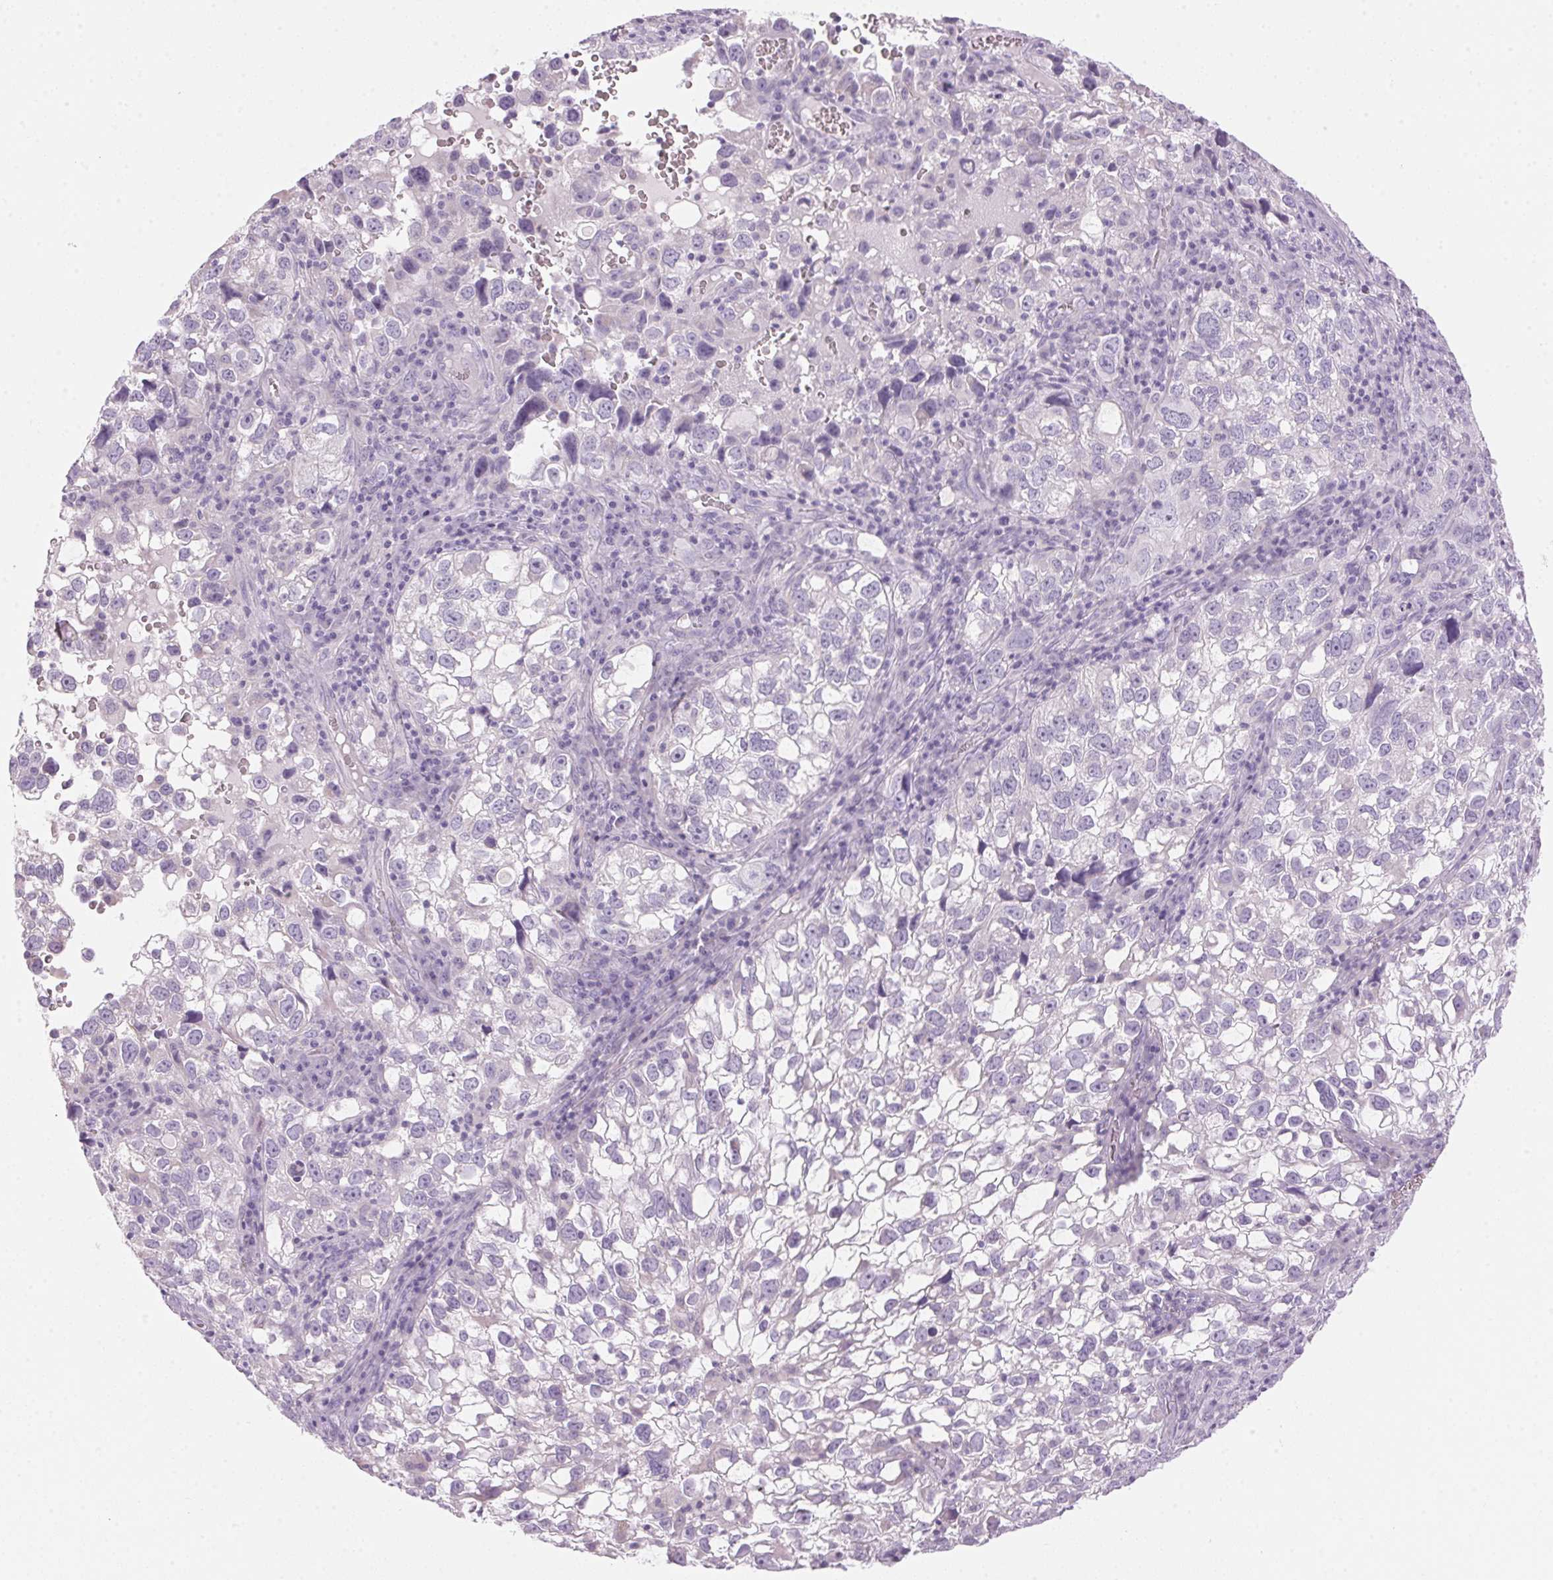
{"staining": {"intensity": "negative", "quantity": "none", "location": "none"}, "tissue": "cervical cancer", "cell_type": "Tumor cells", "image_type": "cancer", "snomed": [{"axis": "morphology", "description": "Squamous cell carcinoma, NOS"}, {"axis": "topography", "description": "Cervix"}], "caption": "This micrograph is of cervical cancer (squamous cell carcinoma) stained with IHC to label a protein in brown with the nuclei are counter-stained blue. There is no expression in tumor cells.", "gene": "HSD17B2", "patient": {"sex": "female", "age": 55}}